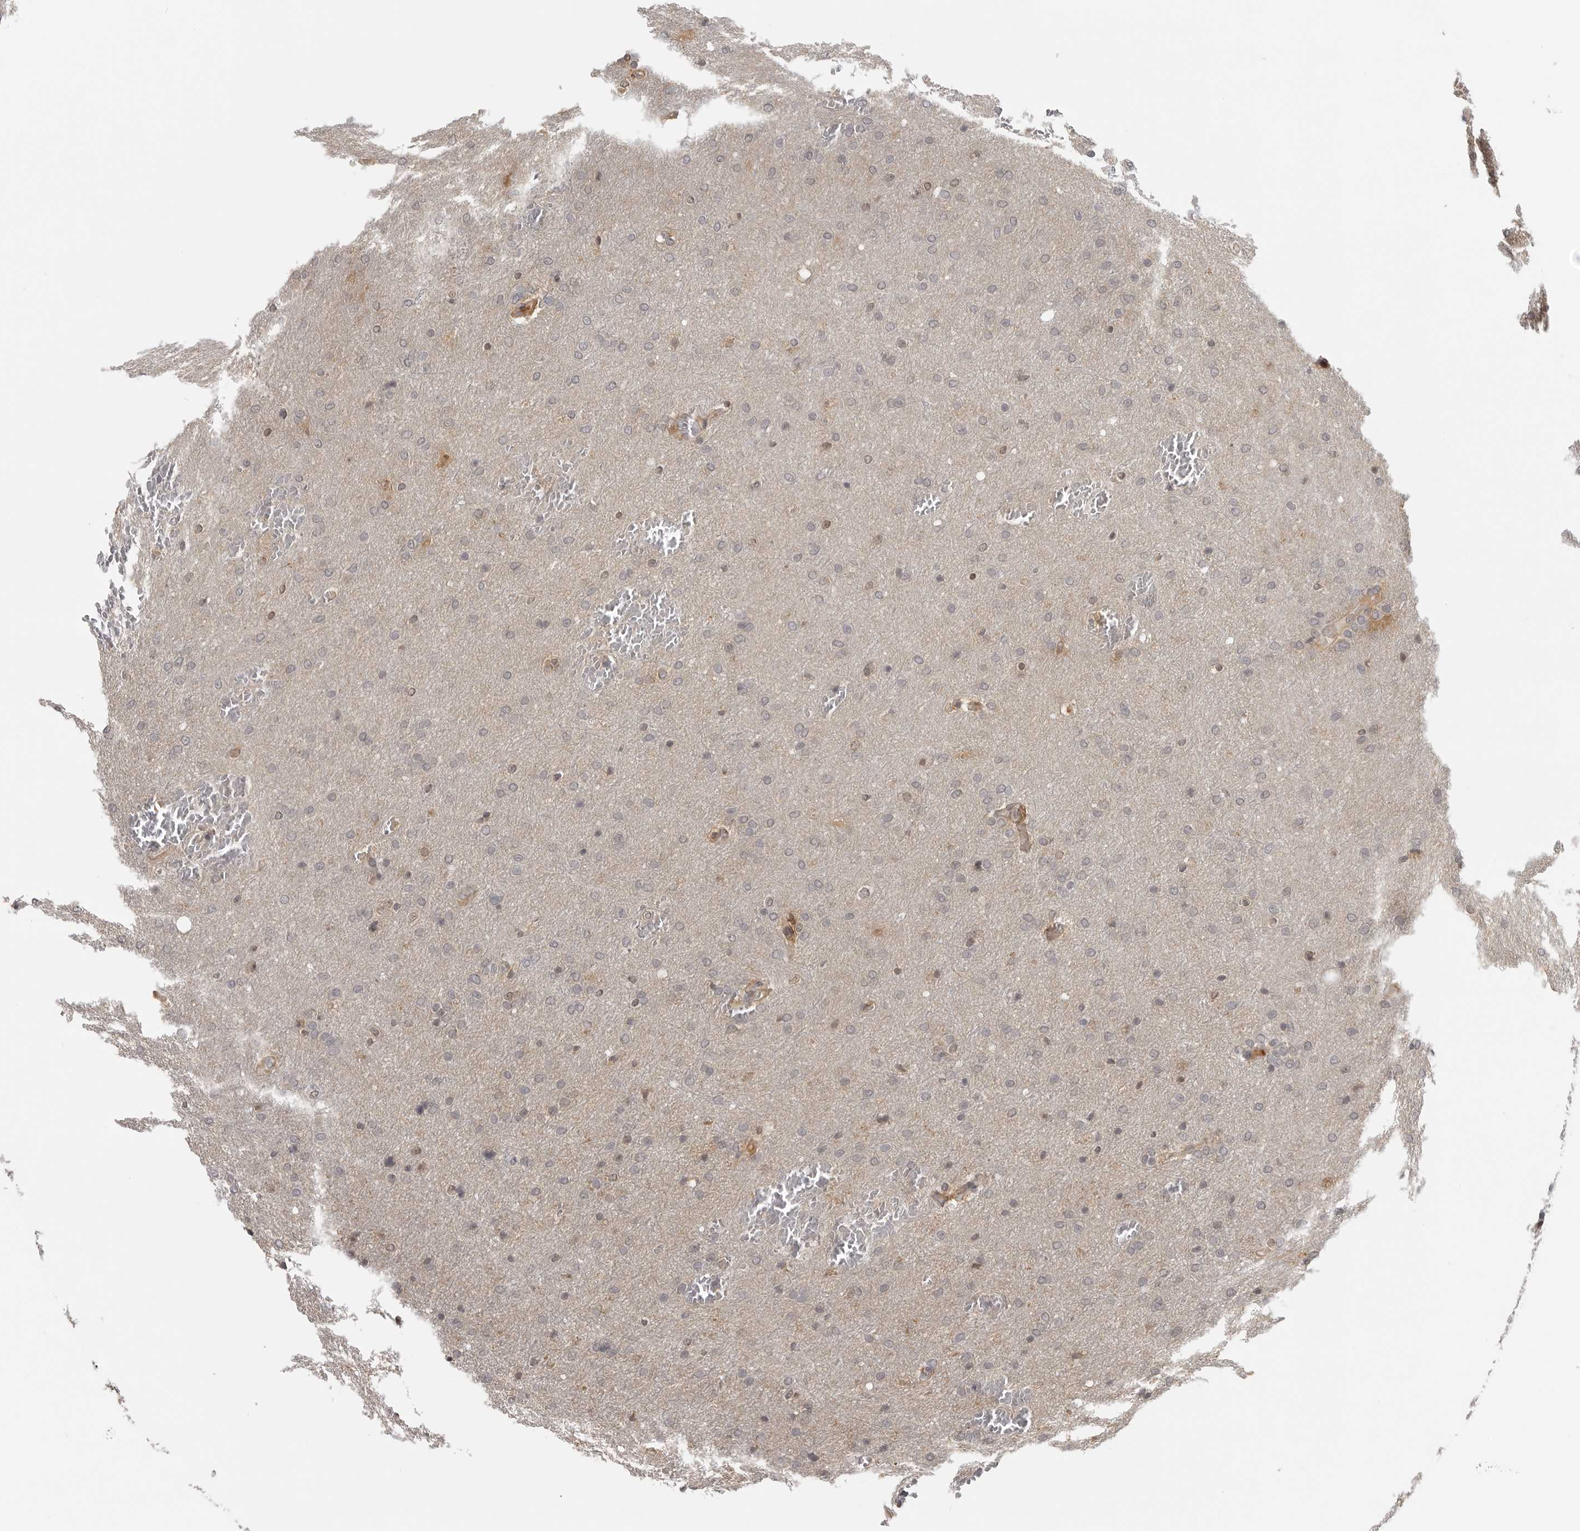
{"staining": {"intensity": "weak", "quantity": "<25%", "location": "nuclear"}, "tissue": "glioma", "cell_type": "Tumor cells", "image_type": "cancer", "snomed": [{"axis": "morphology", "description": "Glioma, malignant, Low grade"}, {"axis": "topography", "description": "Brain"}], "caption": "Immunohistochemical staining of malignant glioma (low-grade) displays no significant positivity in tumor cells. (Stains: DAB IHC with hematoxylin counter stain, Microscopy: brightfield microscopy at high magnification).", "gene": "CTIF", "patient": {"sex": "female", "age": 37}}